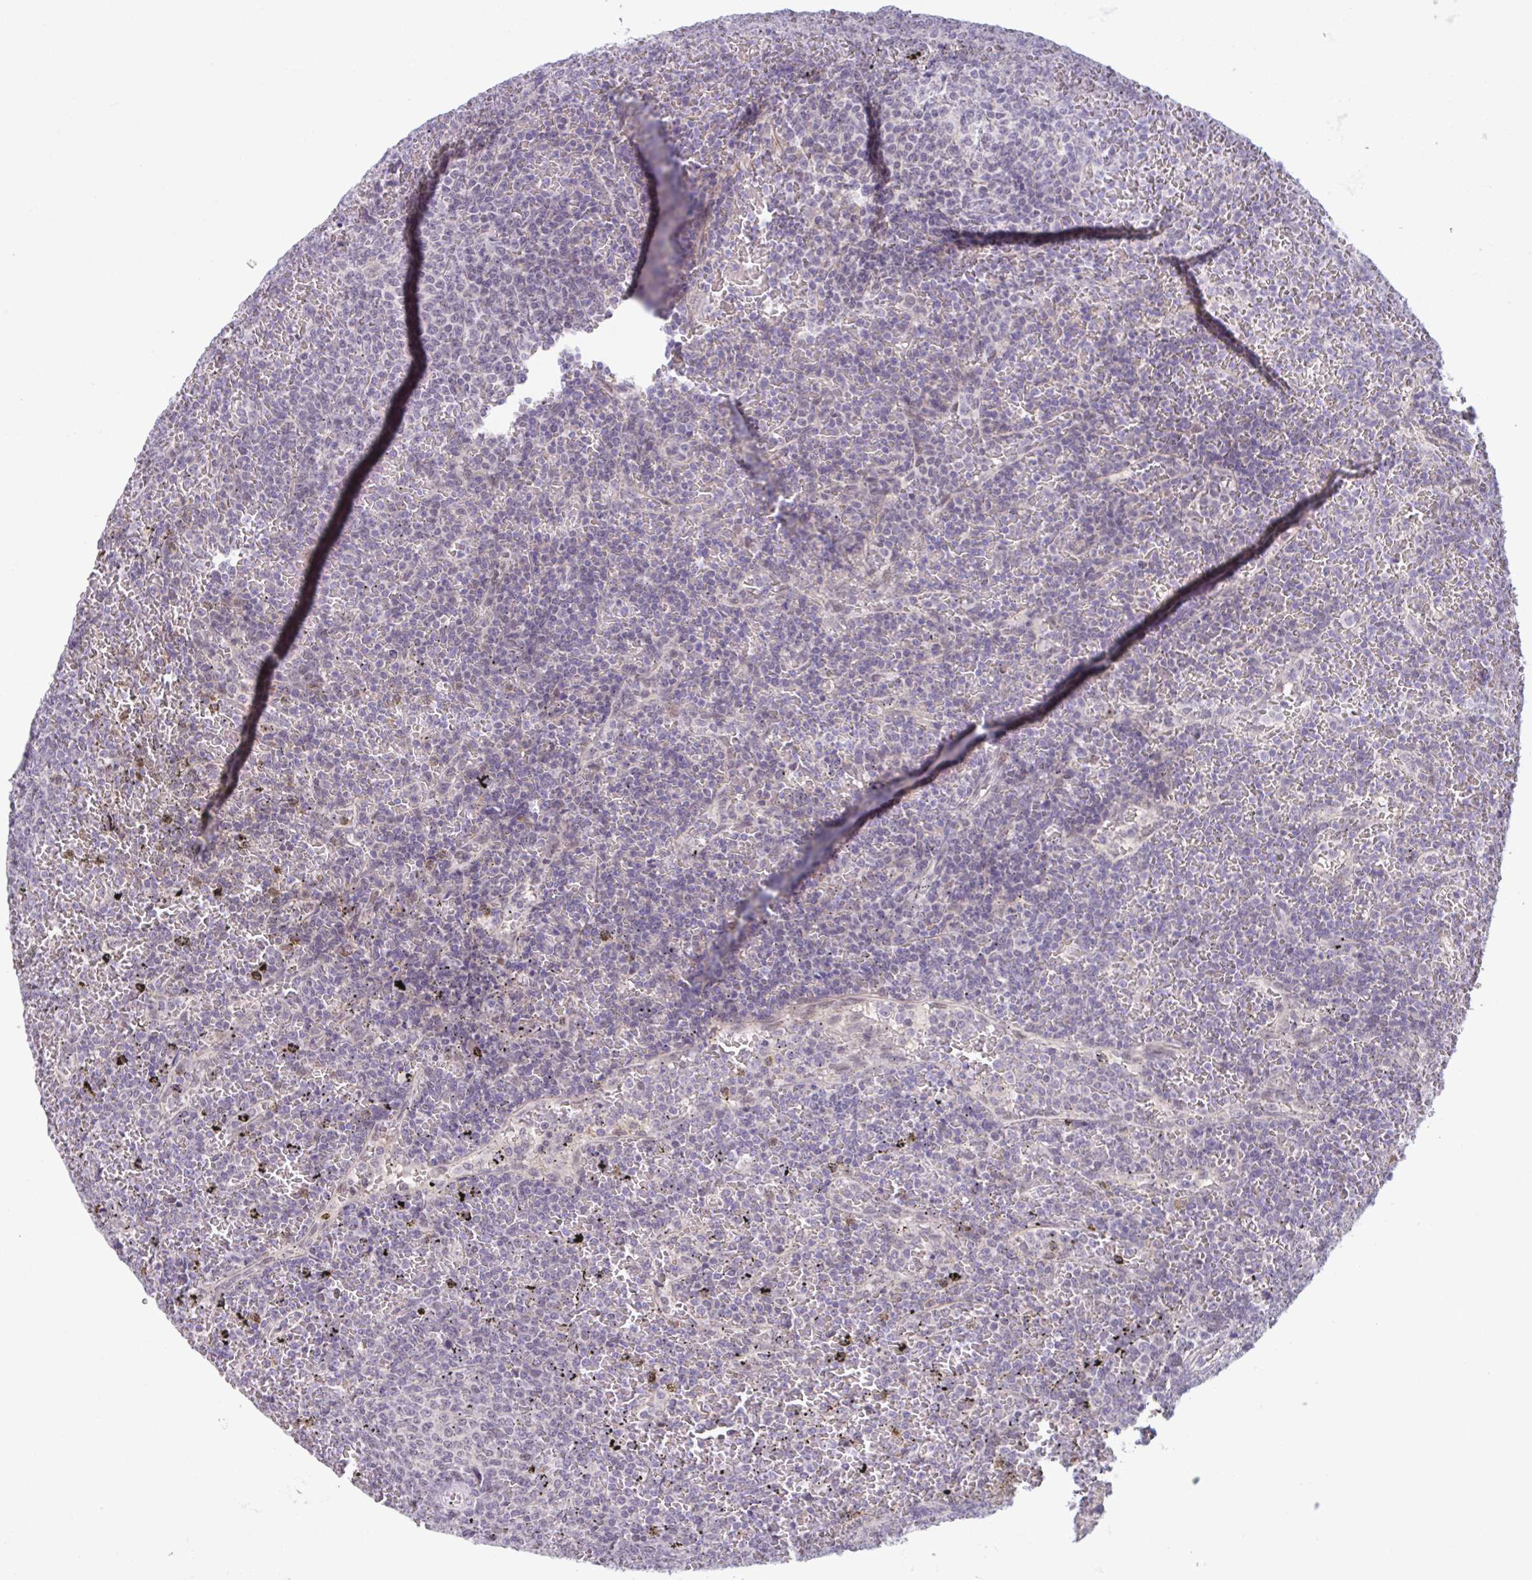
{"staining": {"intensity": "negative", "quantity": "none", "location": "none"}, "tissue": "lymphoma", "cell_type": "Tumor cells", "image_type": "cancer", "snomed": [{"axis": "morphology", "description": "Malignant lymphoma, non-Hodgkin's type, Low grade"}, {"axis": "topography", "description": "Spleen"}], "caption": "High magnification brightfield microscopy of low-grade malignant lymphoma, non-Hodgkin's type stained with DAB (brown) and counterstained with hematoxylin (blue): tumor cells show no significant positivity.", "gene": "TTC7B", "patient": {"sex": "female", "age": 77}}